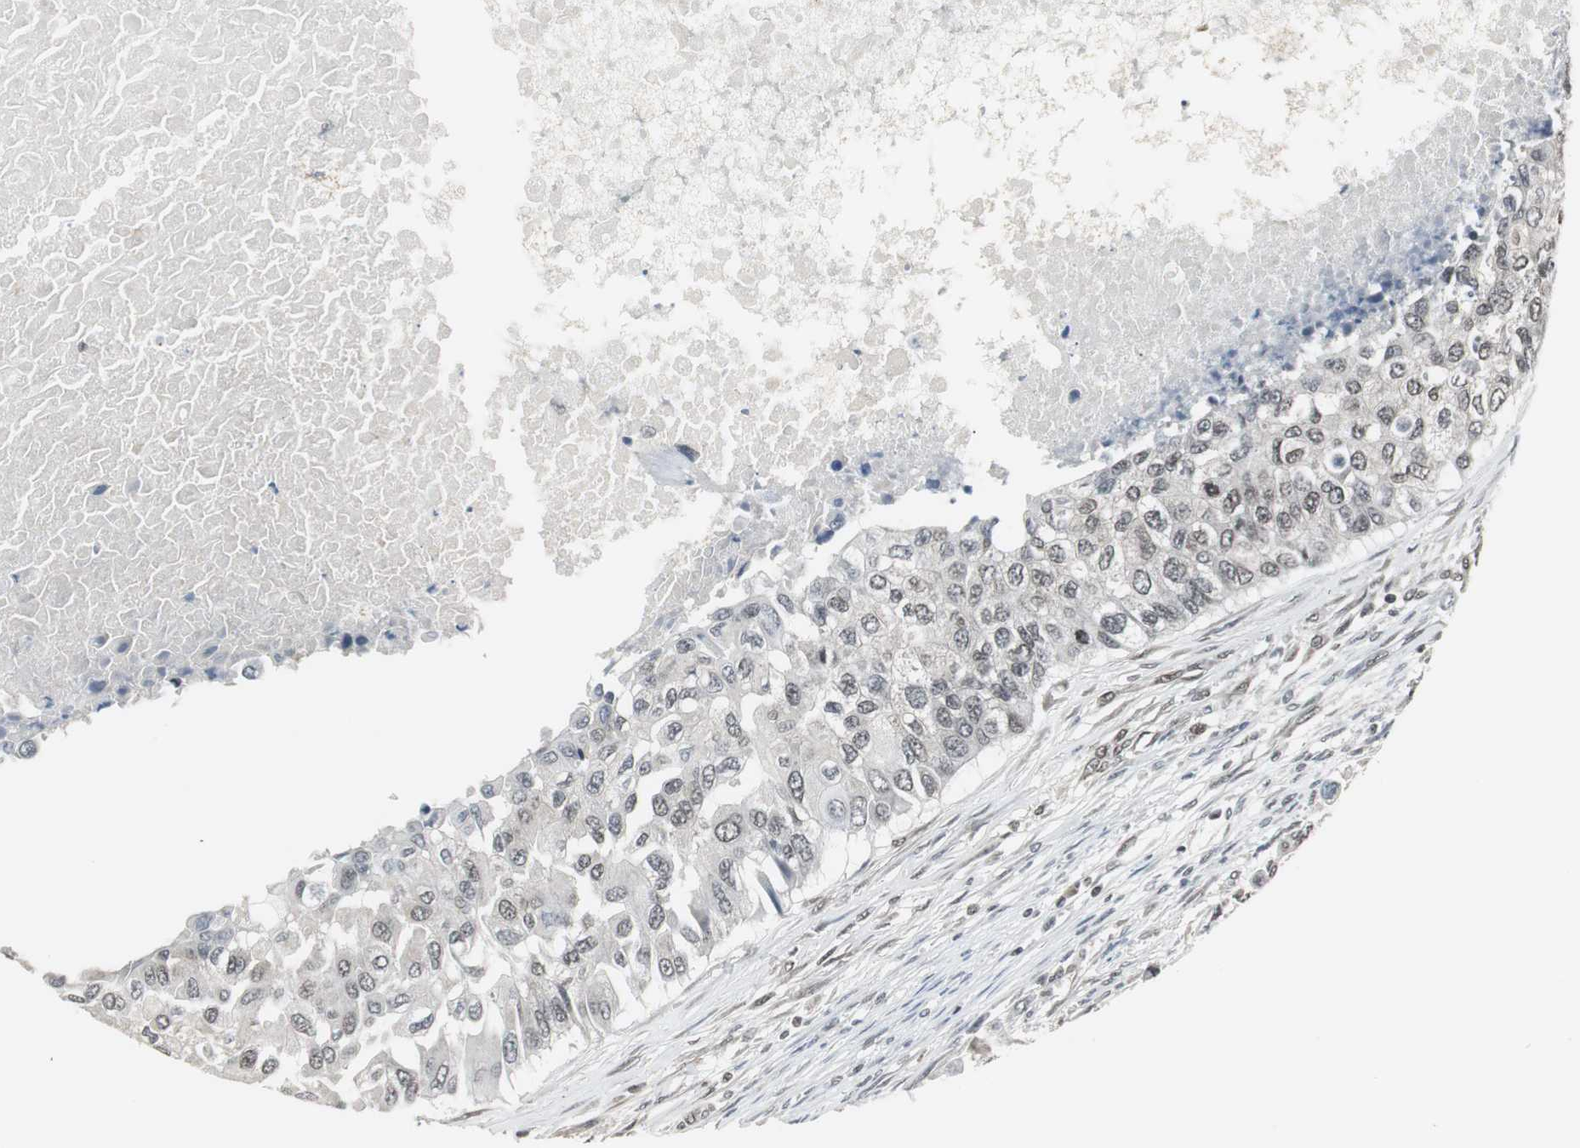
{"staining": {"intensity": "weak", "quantity": "25%-75%", "location": "cytoplasmic/membranous,nuclear"}, "tissue": "breast cancer", "cell_type": "Tumor cells", "image_type": "cancer", "snomed": [{"axis": "morphology", "description": "Normal tissue, NOS"}, {"axis": "morphology", "description": "Duct carcinoma"}, {"axis": "topography", "description": "Breast"}], "caption": "Breast infiltrating ductal carcinoma stained with a brown dye displays weak cytoplasmic/membranous and nuclear positive staining in approximately 25%-75% of tumor cells.", "gene": "MPG", "patient": {"sex": "female", "age": 49}}